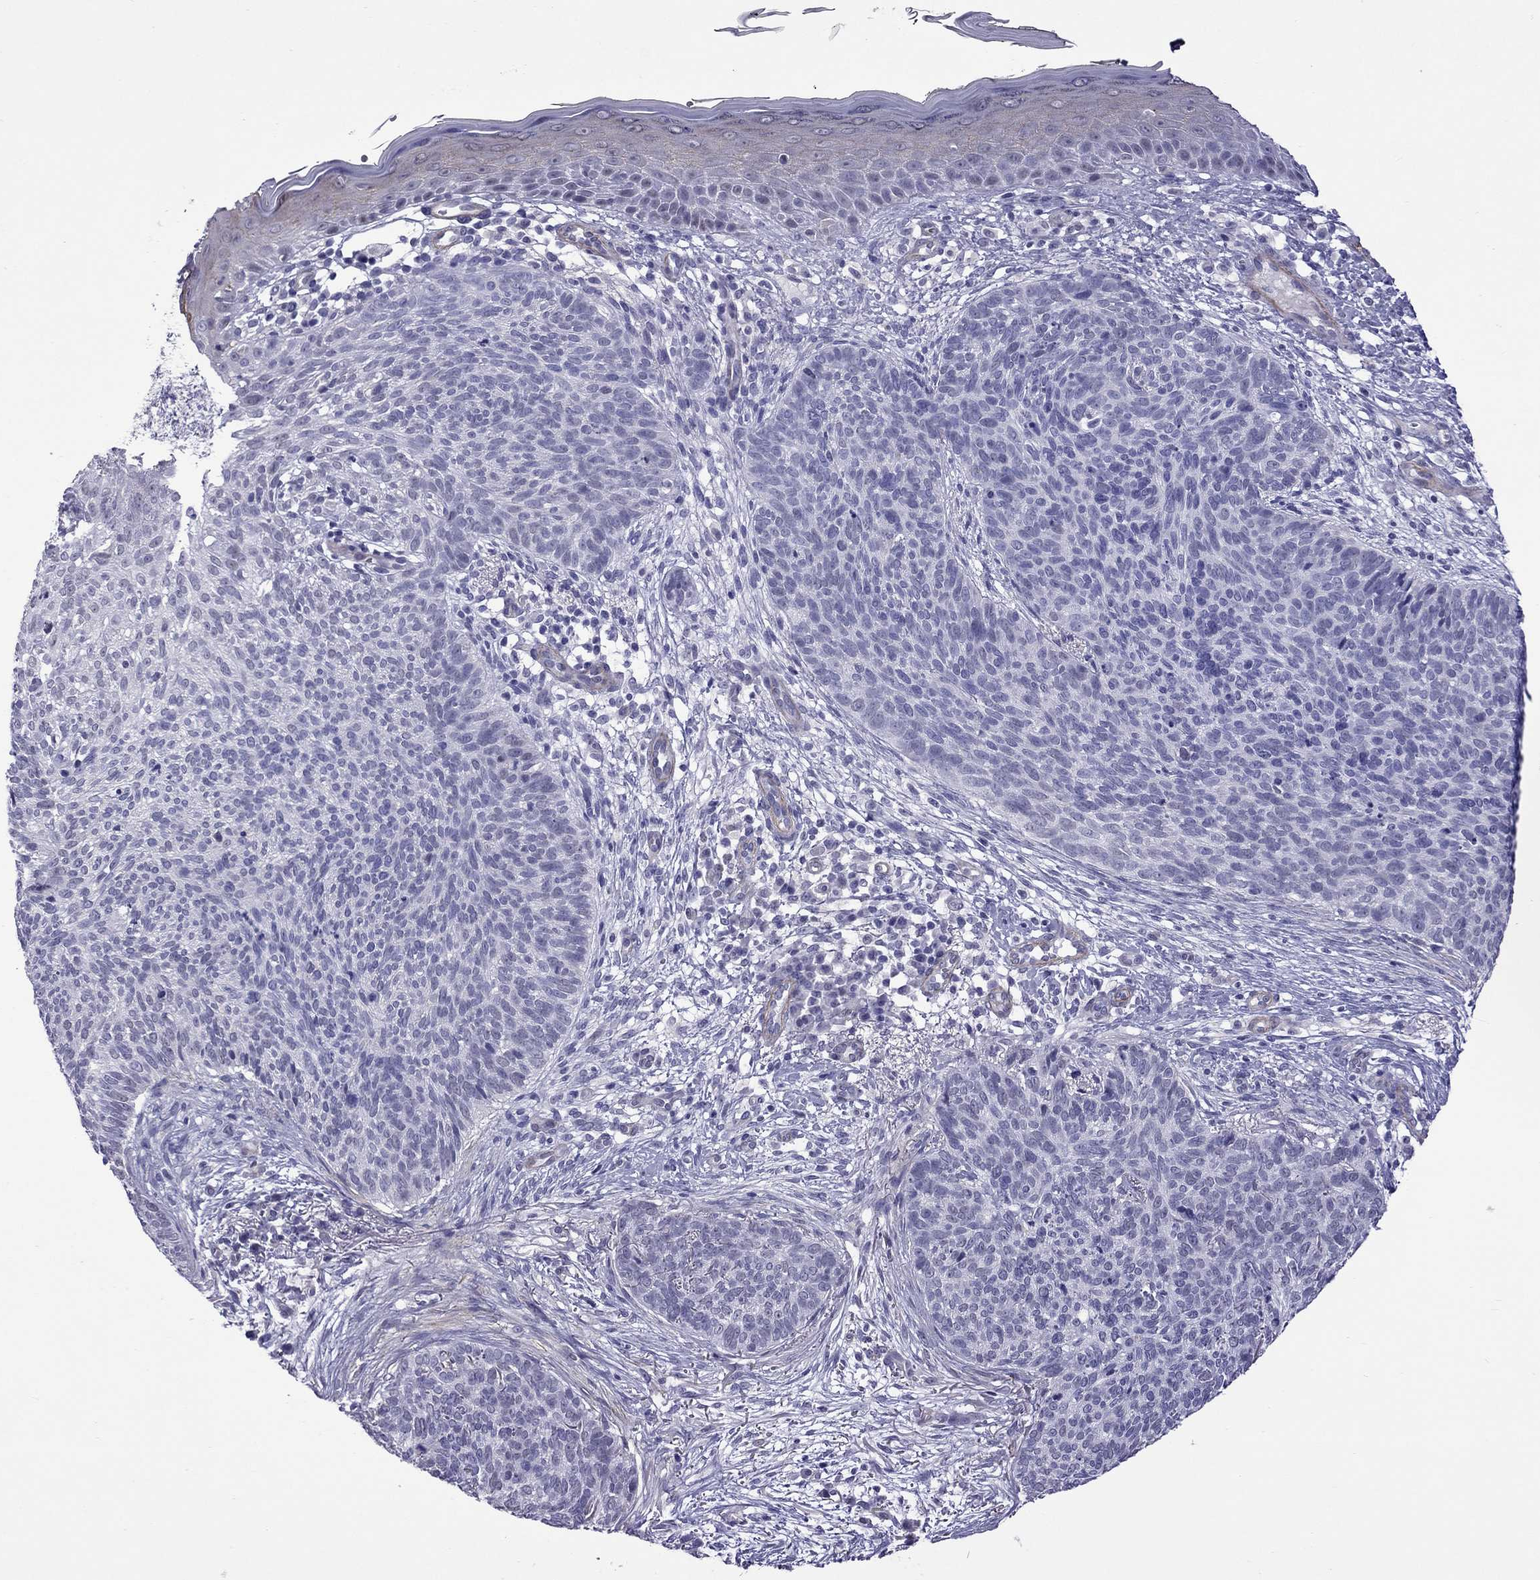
{"staining": {"intensity": "negative", "quantity": "none", "location": "none"}, "tissue": "skin cancer", "cell_type": "Tumor cells", "image_type": "cancer", "snomed": [{"axis": "morphology", "description": "Basal cell carcinoma"}, {"axis": "topography", "description": "Skin"}], "caption": "A high-resolution image shows immunohistochemistry (IHC) staining of basal cell carcinoma (skin), which exhibits no significant expression in tumor cells. (DAB (3,3'-diaminobenzidine) immunohistochemistry (IHC), high magnification).", "gene": "CHRNA5", "patient": {"sex": "male", "age": 64}}